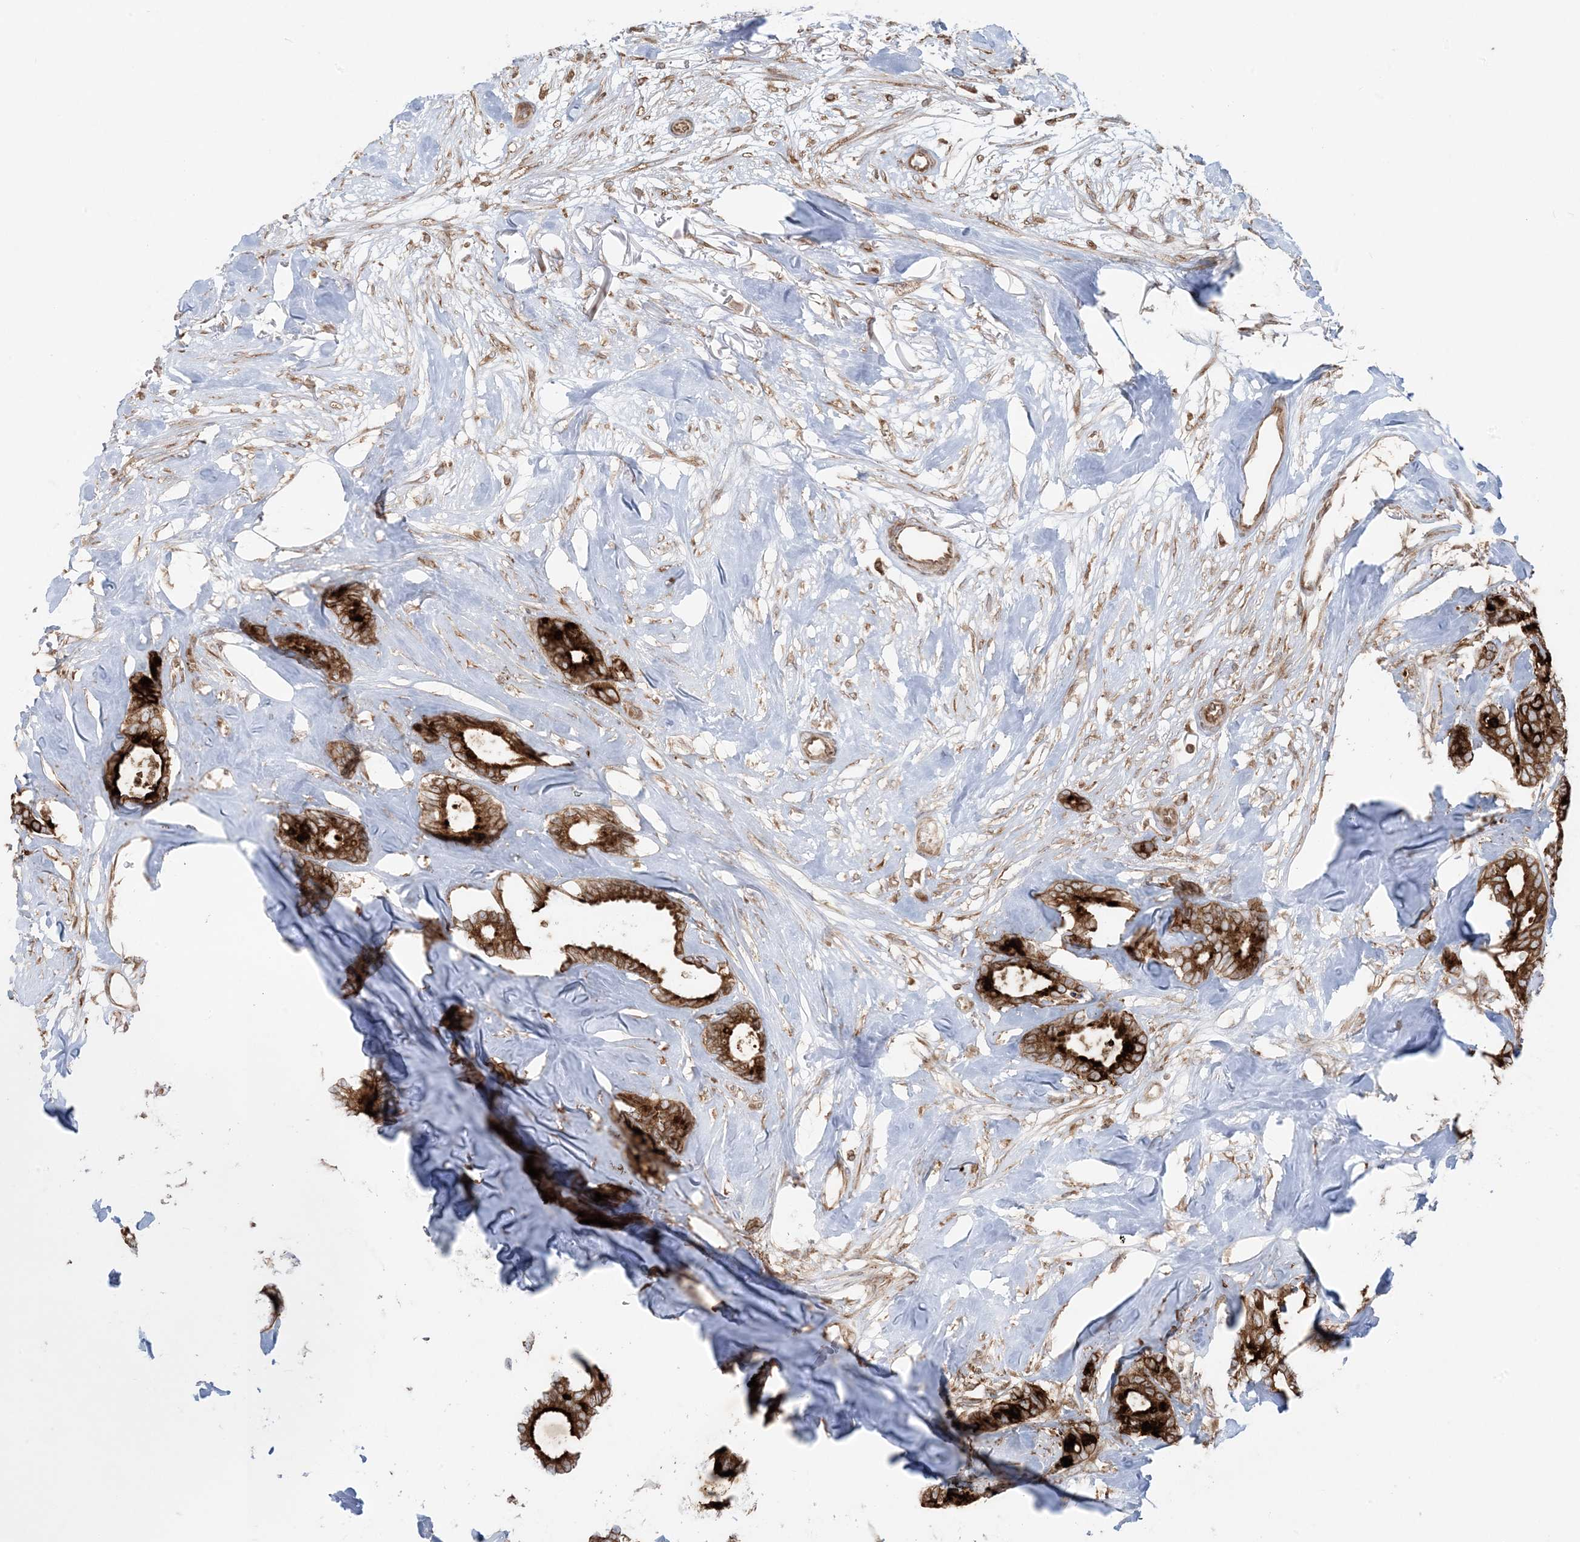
{"staining": {"intensity": "strong", "quantity": ">75%", "location": "cytoplasmic/membranous"}, "tissue": "breast cancer", "cell_type": "Tumor cells", "image_type": "cancer", "snomed": [{"axis": "morphology", "description": "Duct carcinoma"}, {"axis": "topography", "description": "Breast"}], "caption": "Approximately >75% of tumor cells in breast cancer exhibit strong cytoplasmic/membranous protein staining as visualized by brown immunohistochemical staining.", "gene": "UBXN4", "patient": {"sex": "female", "age": 87}}